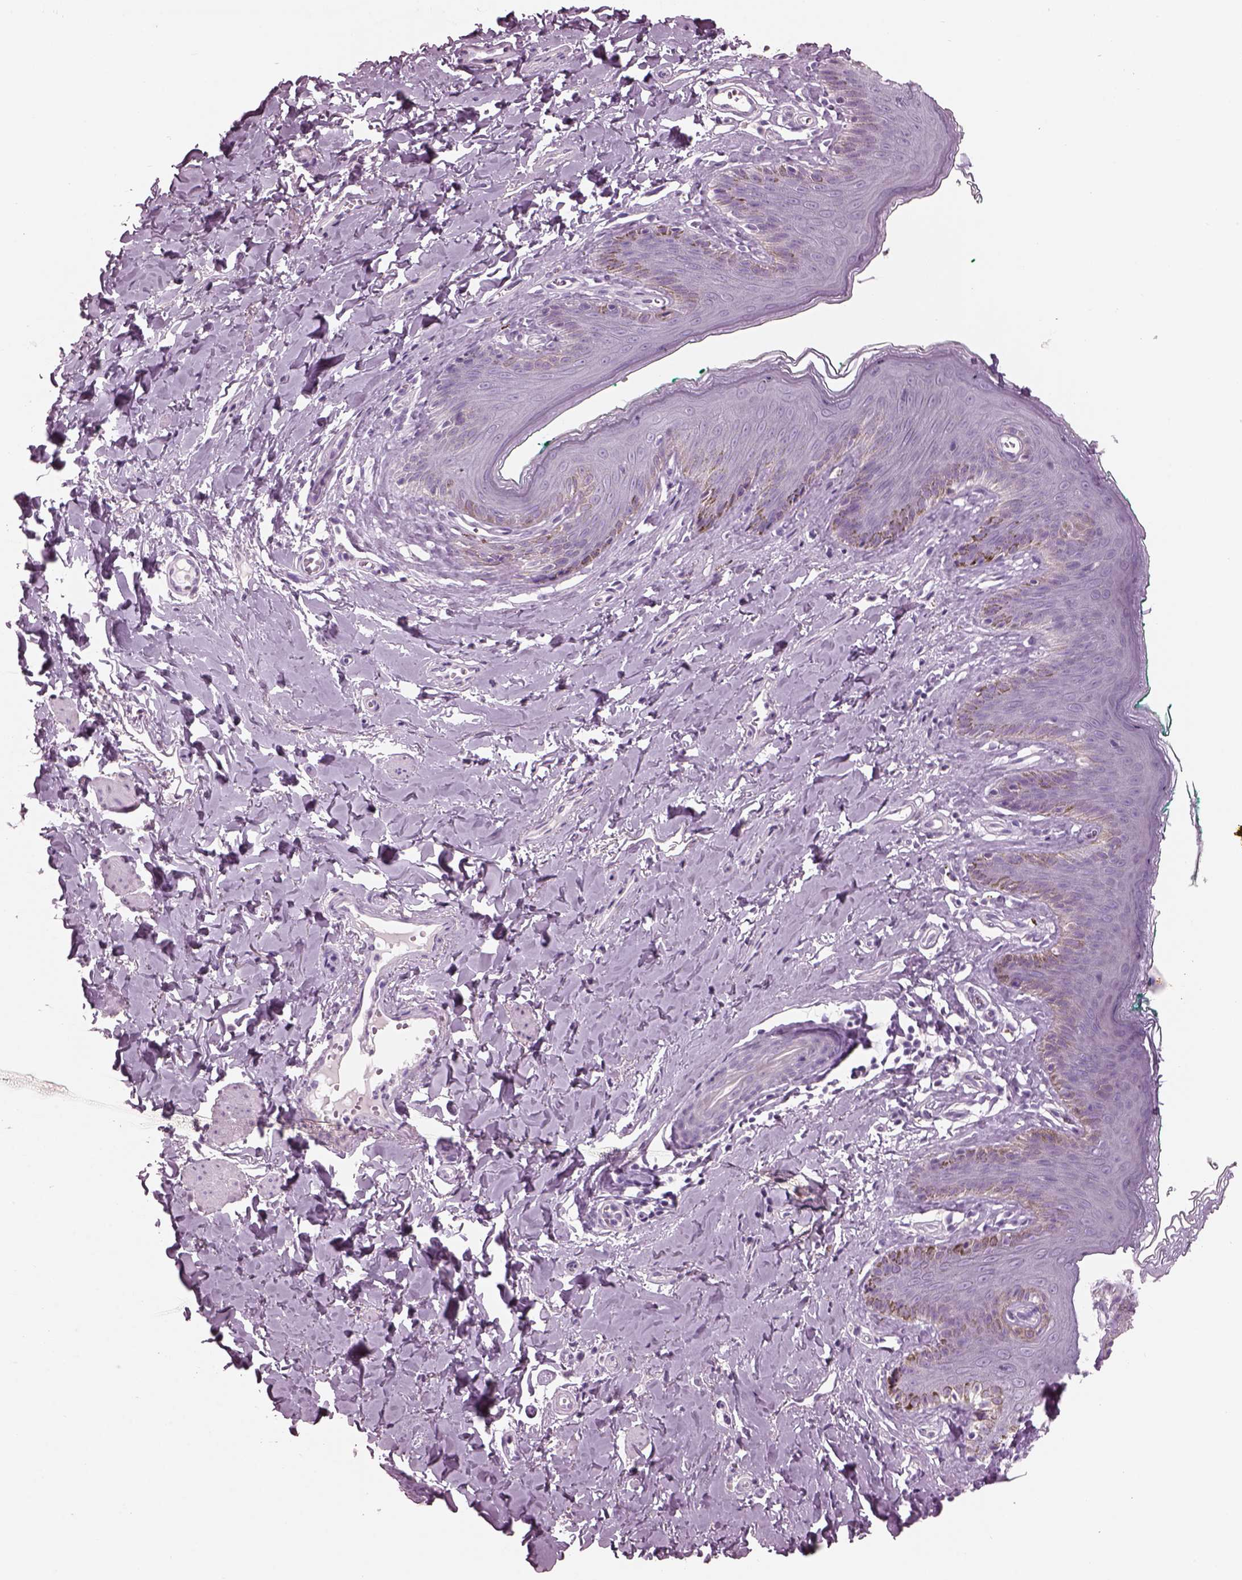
{"staining": {"intensity": "negative", "quantity": "none", "location": "none"}, "tissue": "skin", "cell_type": "Epidermal cells", "image_type": "normal", "snomed": [{"axis": "morphology", "description": "Normal tissue, NOS"}, {"axis": "topography", "description": "Vulva"}], "caption": "Immunohistochemistry (IHC) image of normal human skin stained for a protein (brown), which reveals no positivity in epidermal cells.", "gene": "HYDIN", "patient": {"sex": "female", "age": 66}}